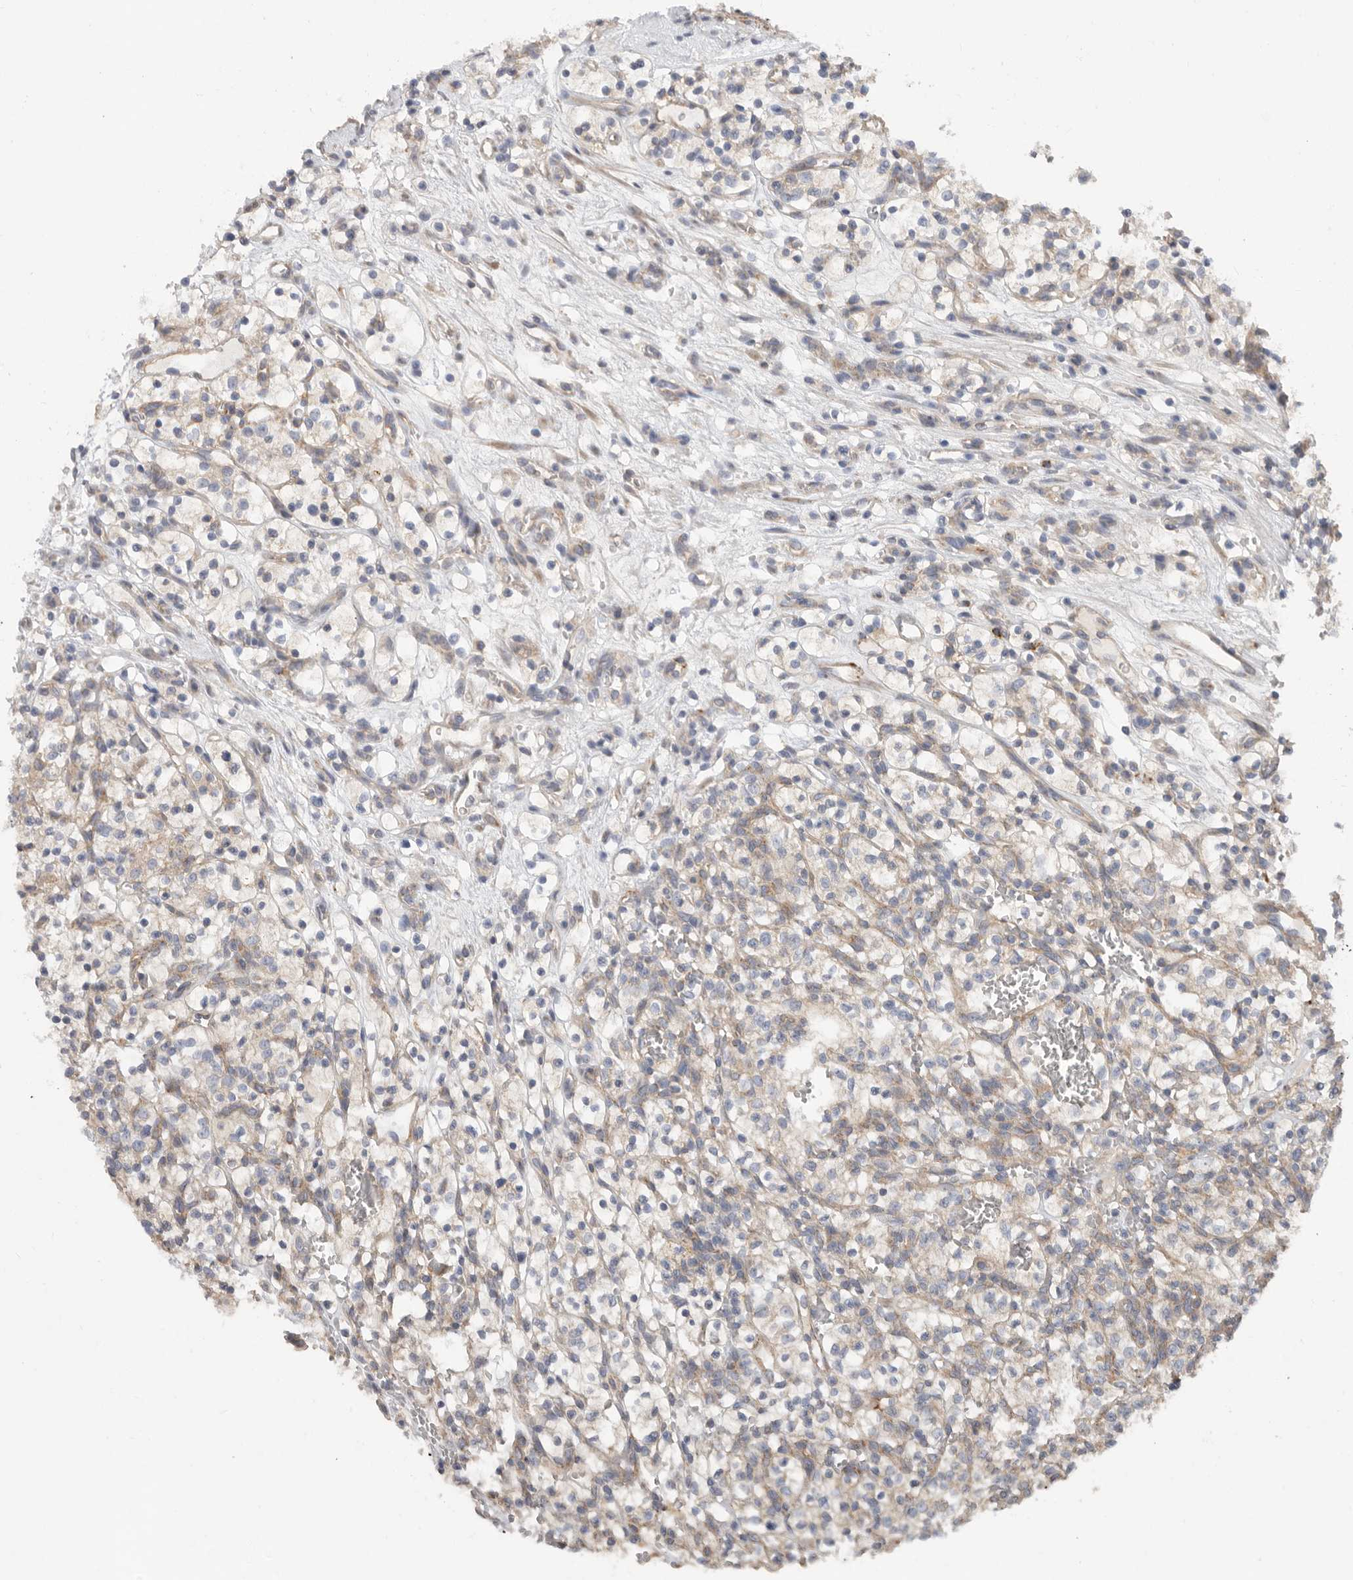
{"staining": {"intensity": "negative", "quantity": "none", "location": "none"}, "tissue": "renal cancer", "cell_type": "Tumor cells", "image_type": "cancer", "snomed": [{"axis": "morphology", "description": "Adenocarcinoma, NOS"}, {"axis": "topography", "description": "Kidney"}], "caption": "This is an immunohistochemistry histopathology image of renal cancer. There is no positivity in tumor cells.", "gene": "MTFR1L", "patient": {"sex": "female", "age": 57}}